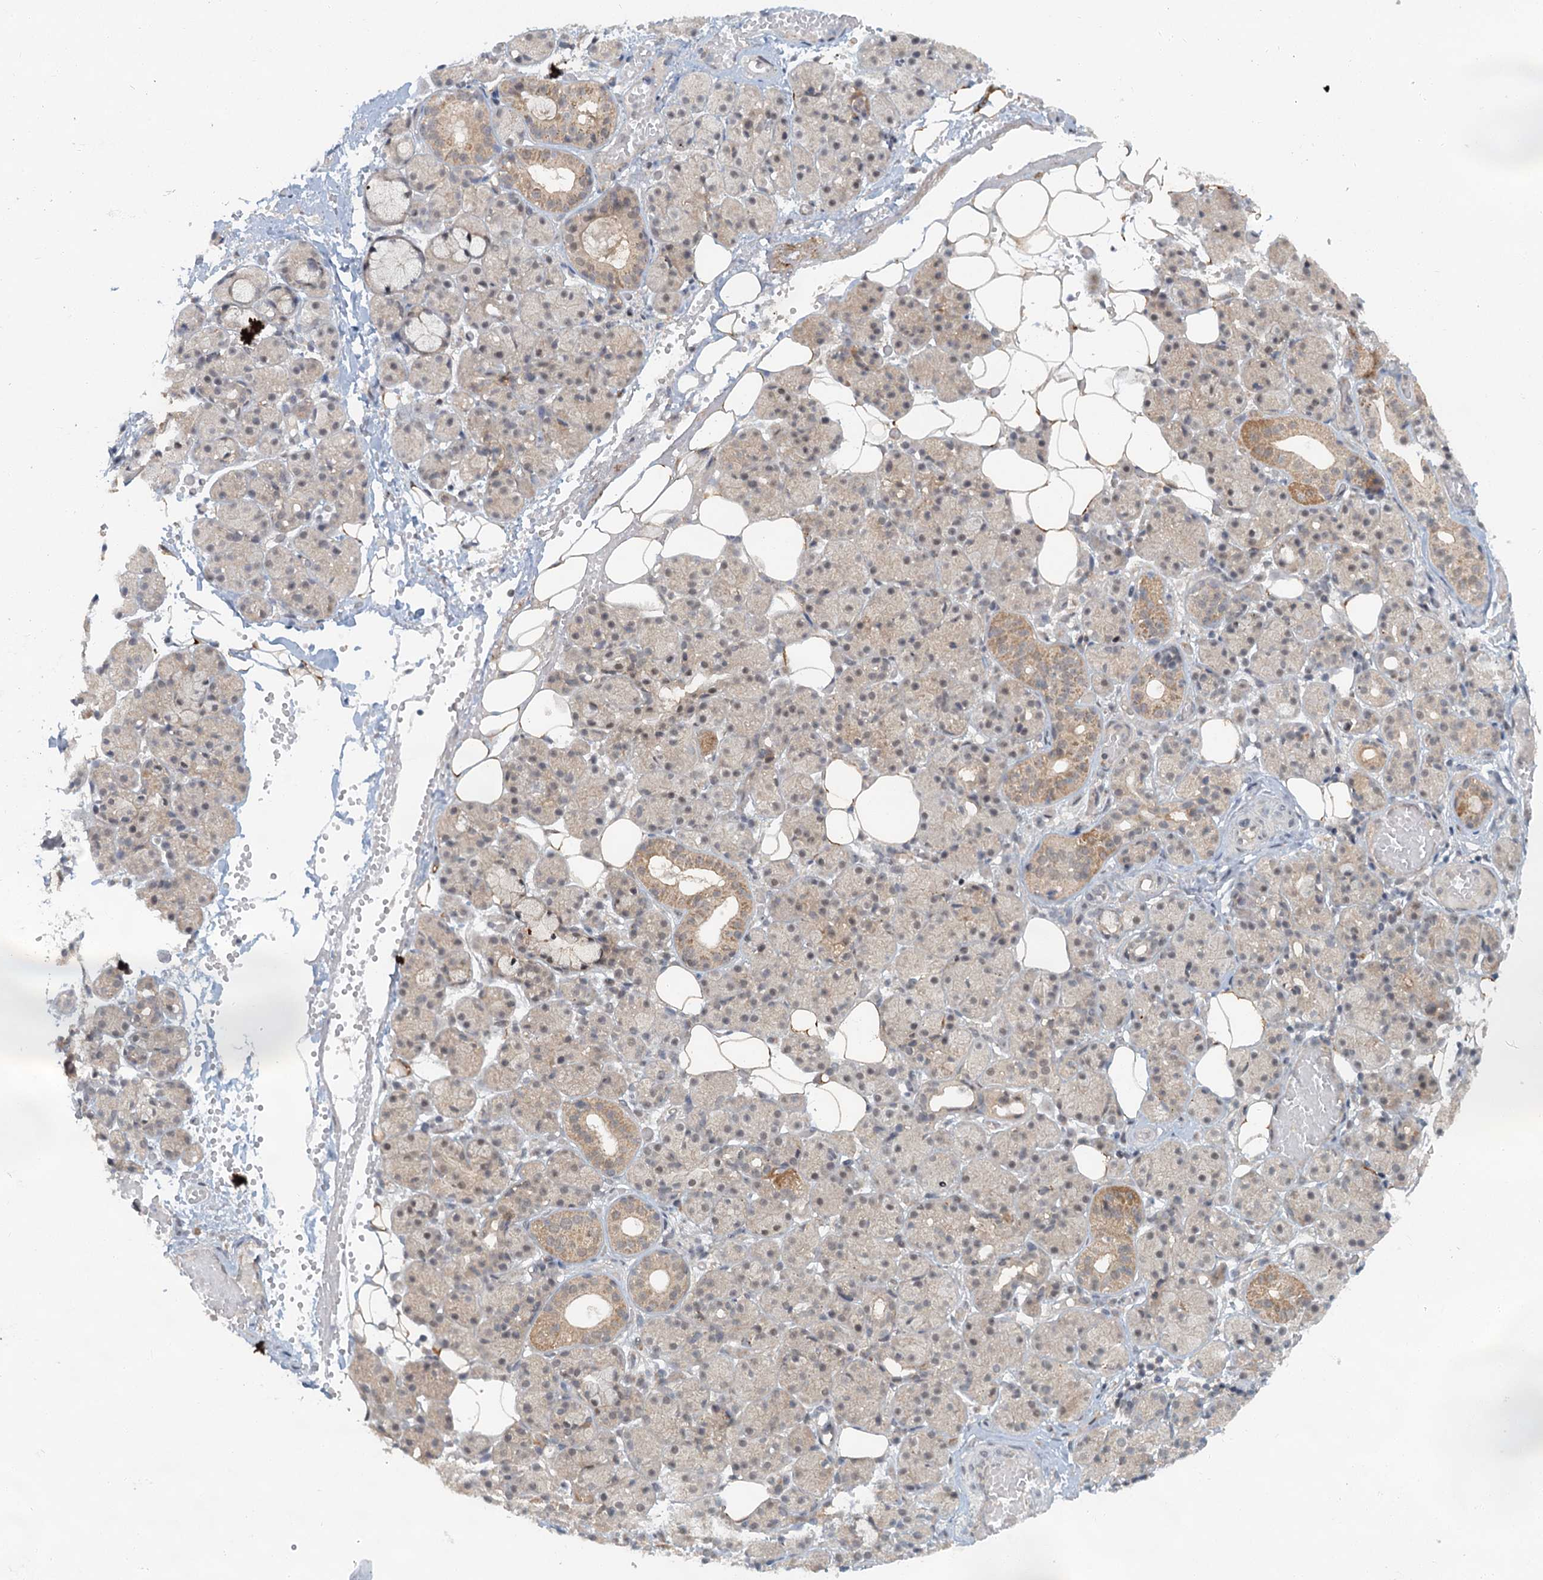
{"staining": {"intensity": "moderate", "quantity": "<25%", "location": "cytoplasmic/membranous"}, "tissue": "salivary gland", "cell_type": "Glandular cells", "image_type": "normal", "snomed": [{"axis": "morphology", "description": "Normal tissue, NOS"}, {"axis": "topography", "description": "Salivary gland"}], "caption": "This histopathology image demonstrates unremarkable salivary gland stained with immunohistochemistry to label a protein in brown. The cytoplasmic/membranous of glandular cells show moderate positivity for the protein. Nuclei are counter-stained blue.", "gene": "TAS2R42", "patient": {"sex": "male", "age": 63}}